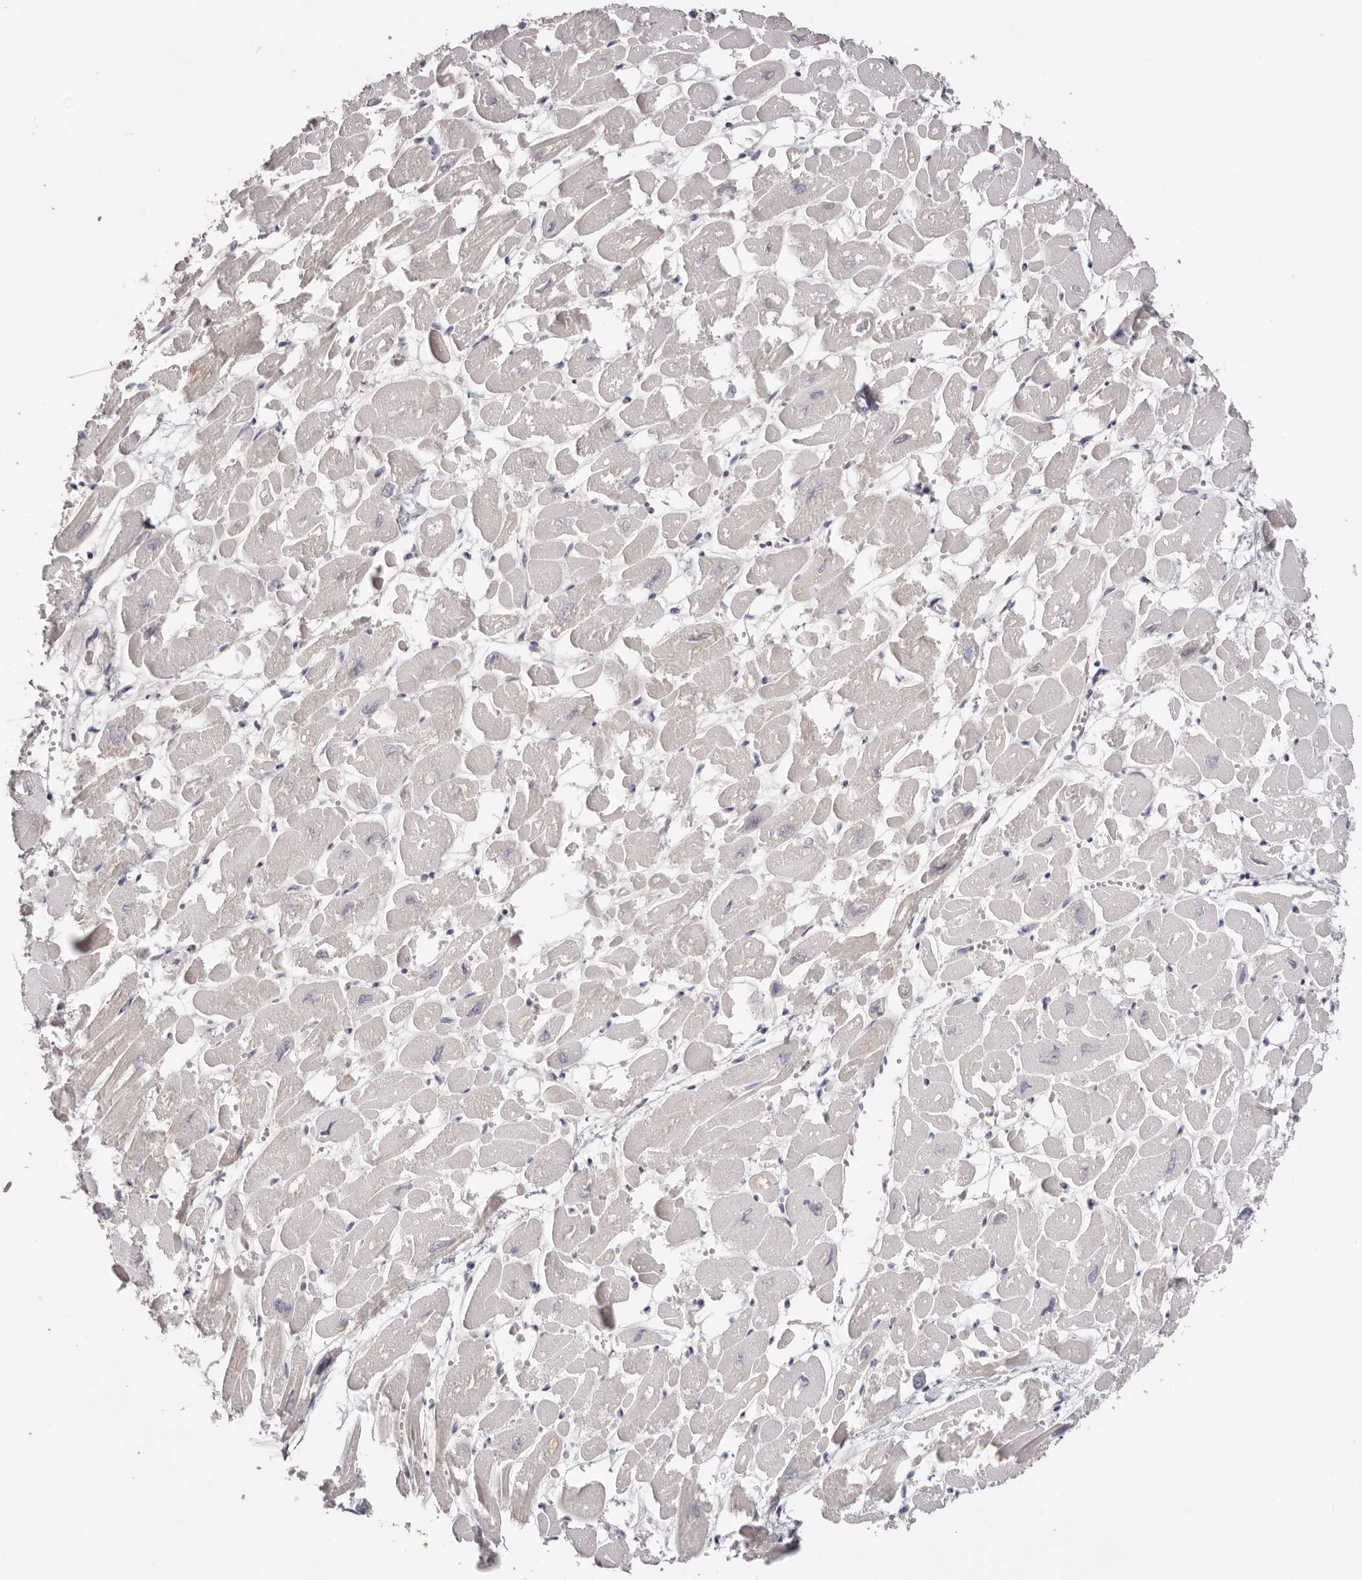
{"staining": {"intensity": "weak", "quantity": "<25%", "location": "cytoplasmic/membranous"}, "tissue": "heart muscle", "cell_type": "Cardiomyocytes", "image_type": "normal", "snomed": [{"axis": "morphology", "description": "Normal tissue, NOS"}, {"axis": "topography", "description": "Heart"}], "caption": "Cardiomyocytes show no significant expression in unremarkable heart muscle. Brightfield microscopy of immunohistochemistry (IHC) stained with DAB (3,3'-diaminobenzidine) (brown) and hematoxylin (blue), captured at high magnification.", "gene": "CCDC190", "patient": {"sex": "male", "age": 54}}